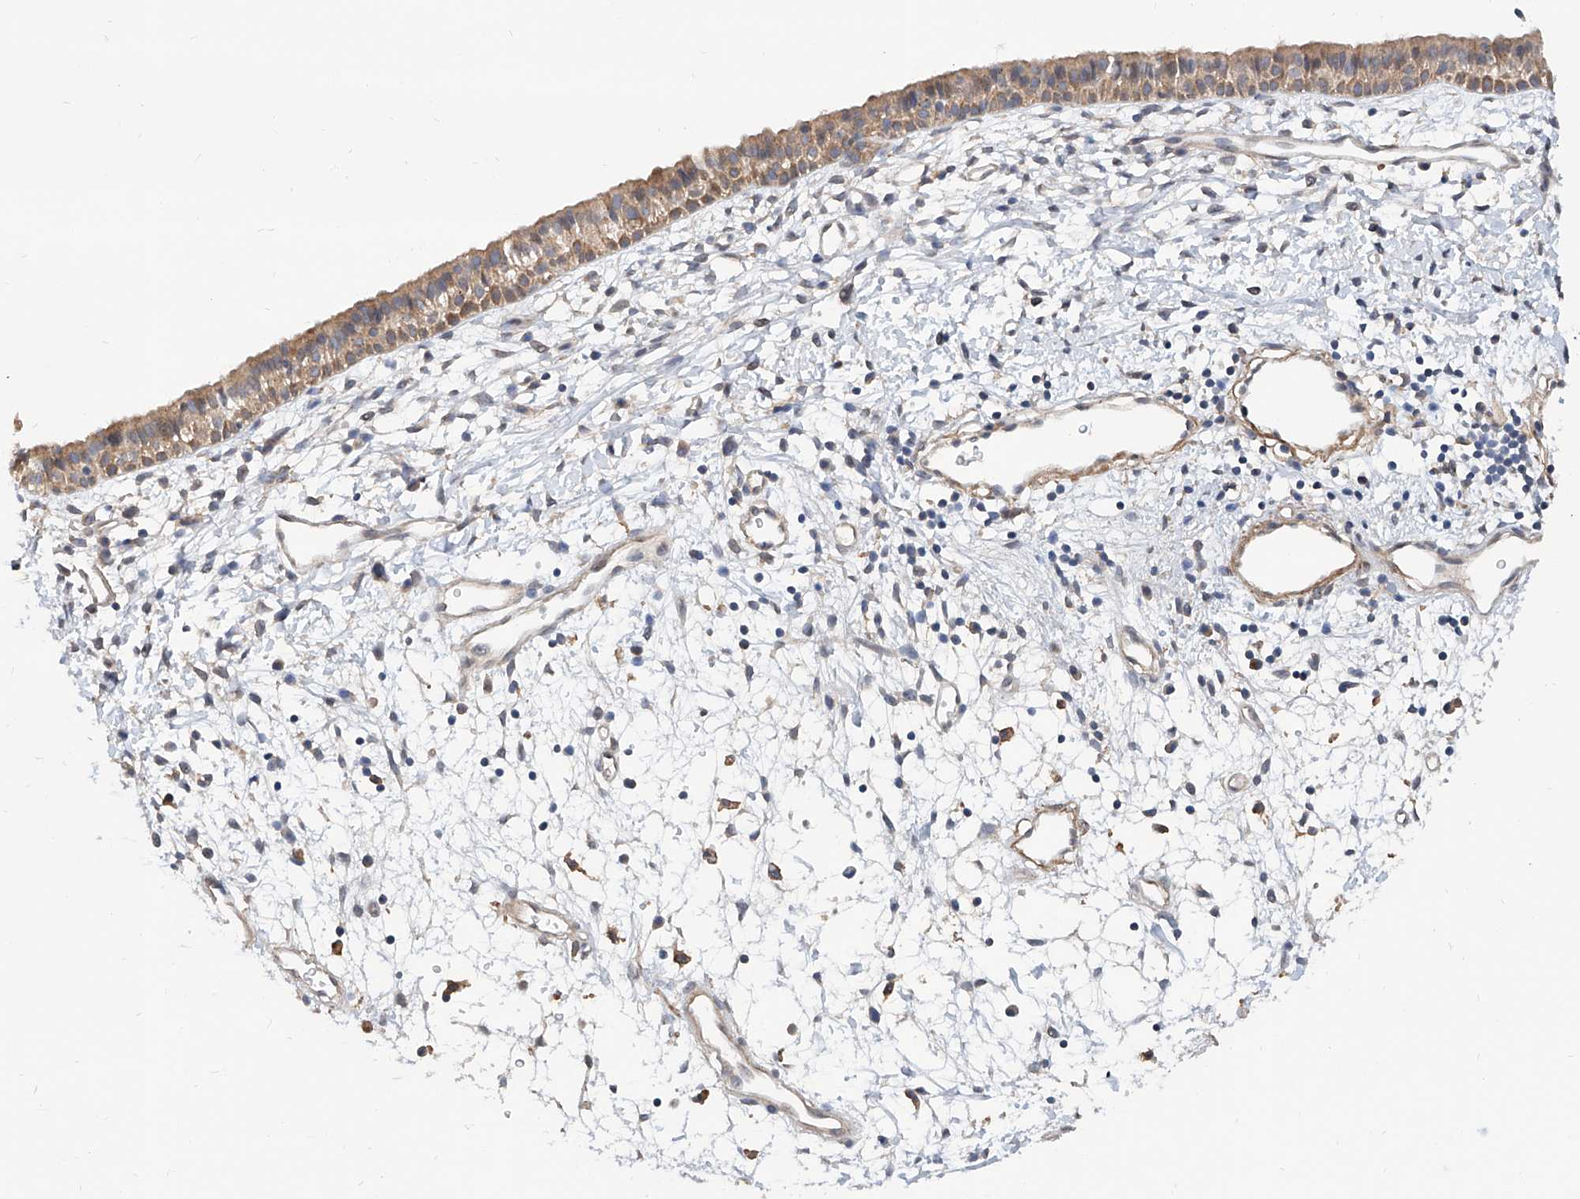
{"staining": {"intensity": "moderate", "quantity": ">75%", "location": "cytoplasmic/membranous"}, "tissue": "nasopharynx", "cell_type": "Respiratory epithelial cells", "image_type": "normal", "snomed": [{"axis": "morphology", "description": "Normal tissue, NOS"}, {"axis": "topography", "description": "Nasopharynx"}], "caption": "Unremarkable nasopharynx displays moderate cytoplasmic/membranous staining in about >75% of respiratory epithelial cells, visualized by immunohistochemistry. The staining is performed using DAB (3,3'-diaminobenzidine) brown chromogen to label protein expression. The nuclei are counter-stained blue using hematoxylin.", "gene": "MAGEE2", "patient": {"sex": "male", "age": 22}}